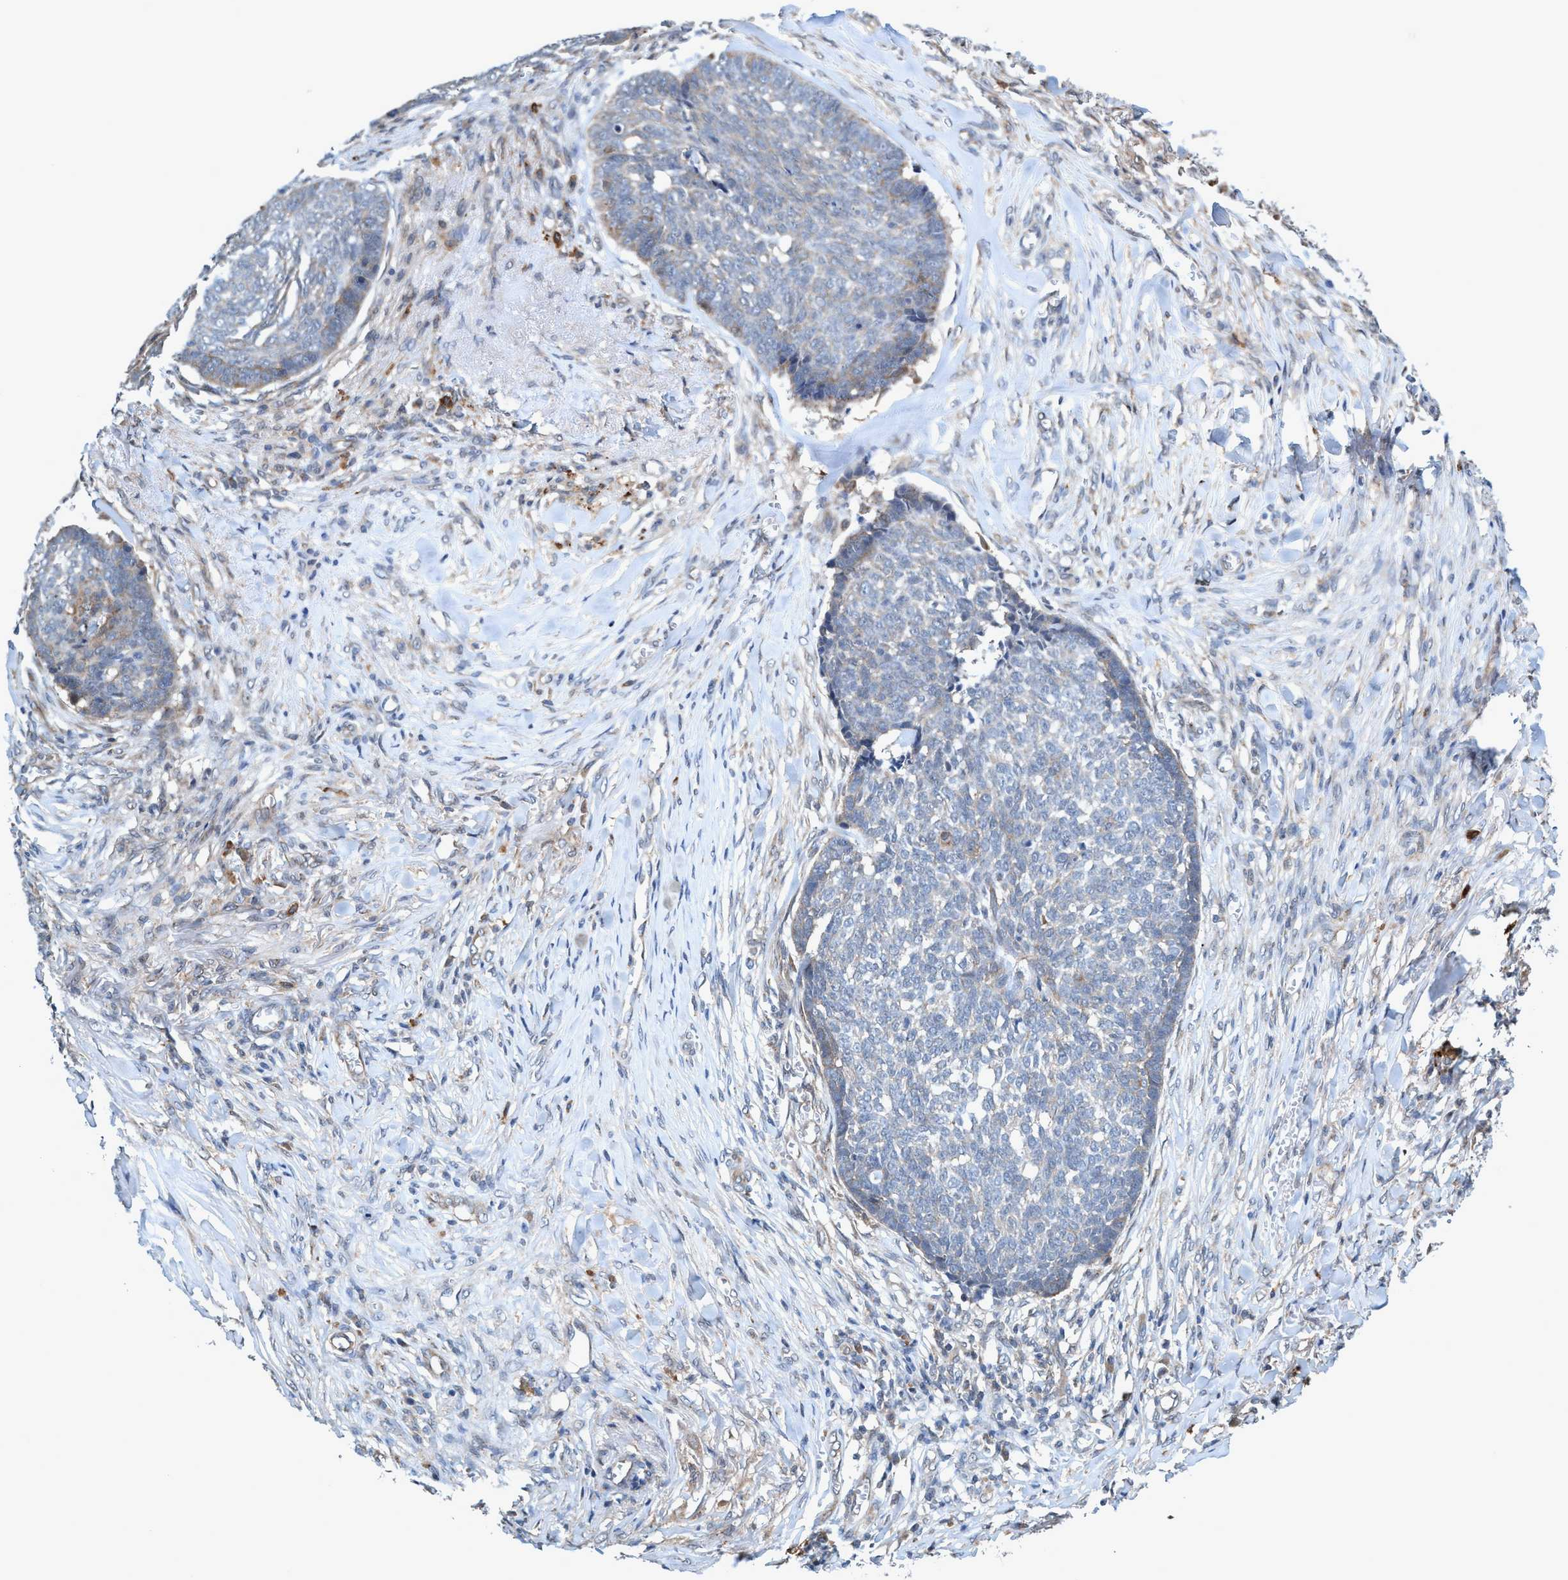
{"staining": {"intensity": "negative", "quantity": "none", "location": "none"}, "tissue": "skin cancer", "cell_type": "Tumor cells", "image_type": "cancer", "snomed": [{"axis": "morphology", "description": "Basal cell carcinoma"}, {"axis": "topography", "description": "Skin"}], "caption": "An immunohistochemistry (IHC) image of basal cell carcinoma (skin) is shown. There is no staining in tumor cells of basal cell carcinoma (skin).", "gene": "TRIM65", "patient": {"sex": "male", "age": 84}}